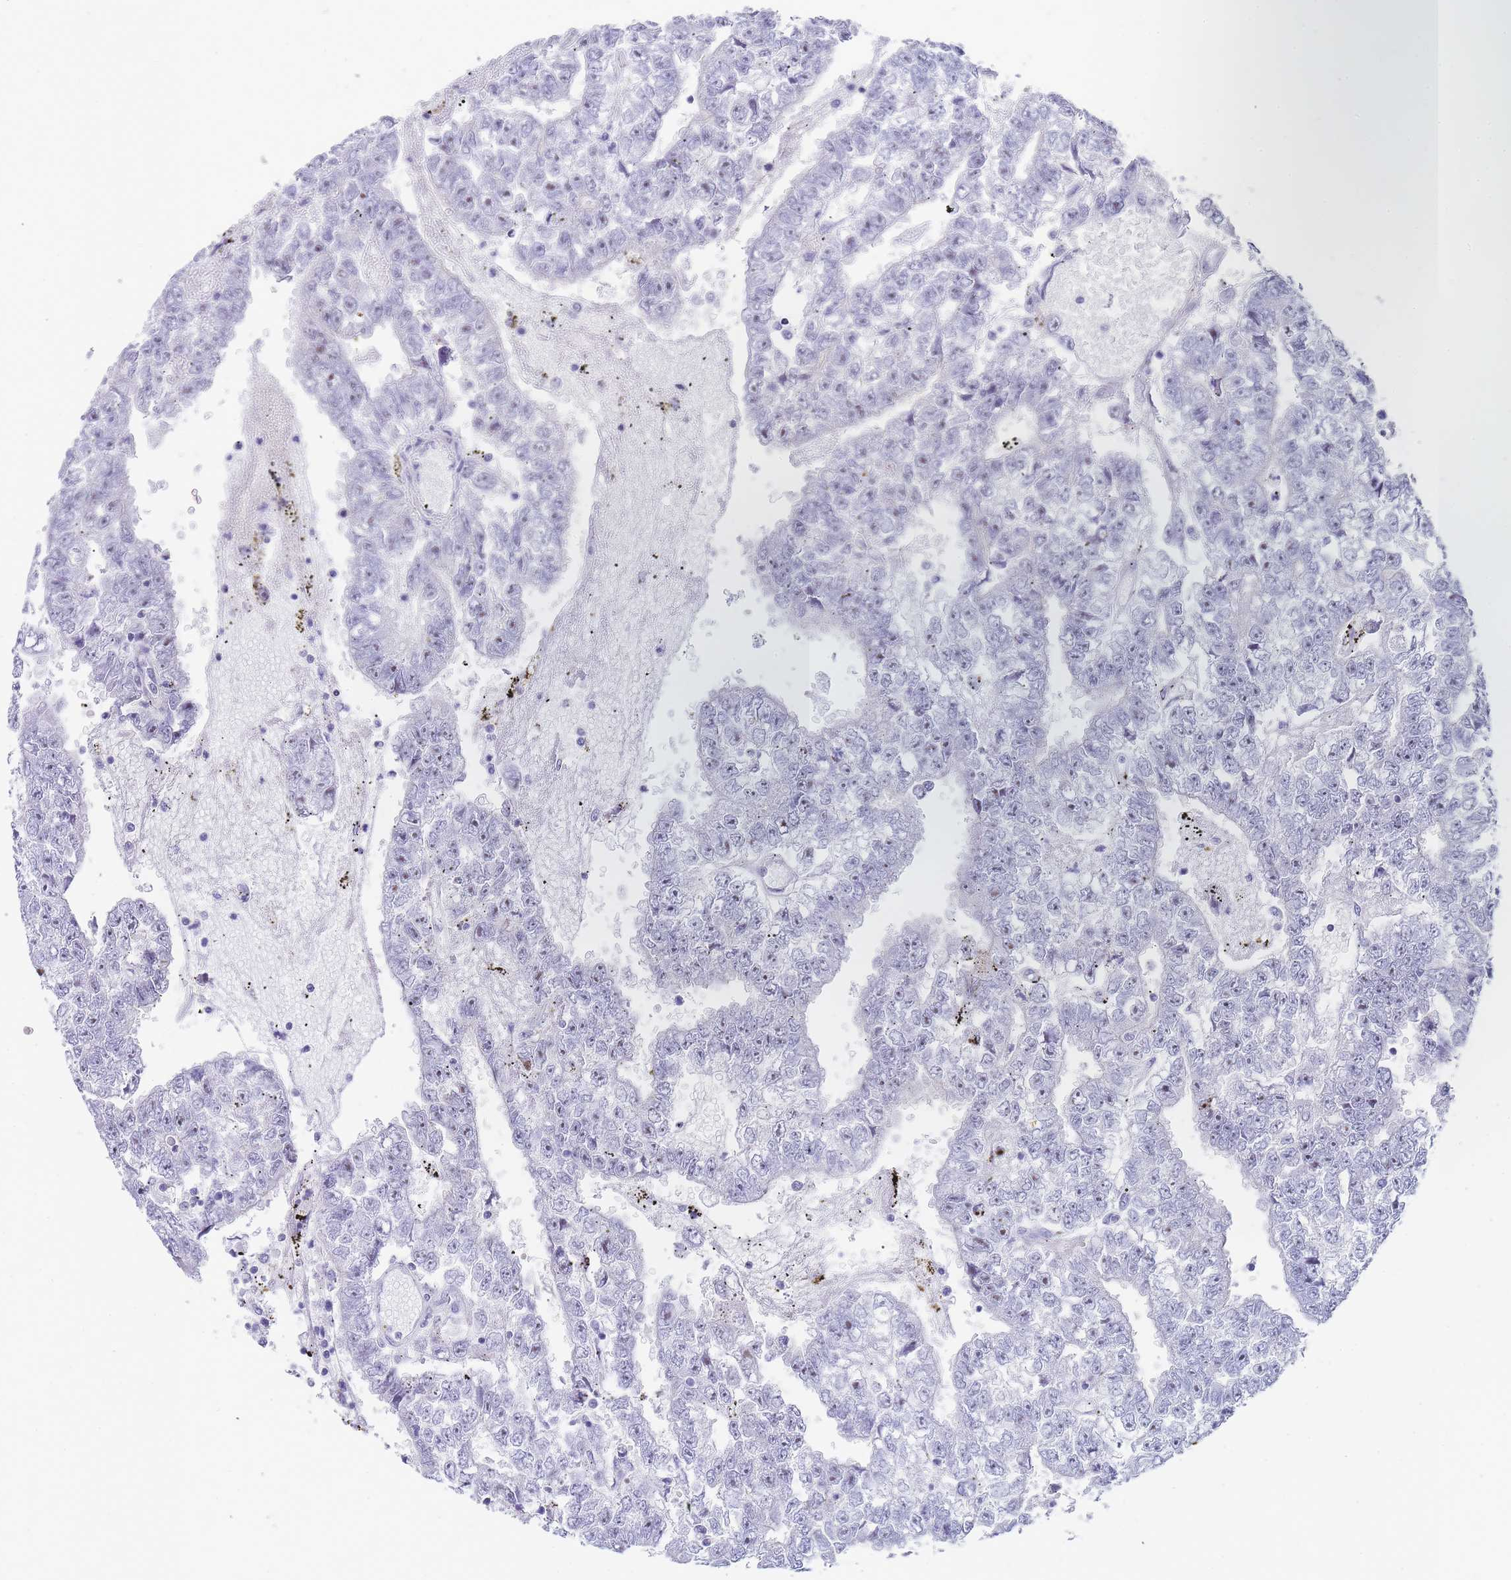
{"staining": {"intensity": "weak", "quantity": "<25%", "location": "nuclear"}, "tissue": "testis cancer", "cell_type": "Tumor cells", "image_type": "cancer", "snomed": [{"axis": "morphology", "description": "Carcinoma, Embryonal, NOS"}, {"axis": "topography", "description": "Testis"}], "caption": "IHC image of neoplastic tissue: human testis cancer (embryonal carcinoma) stained with DAB shows no significant protein positivity in tumor cells.", "gene": "NOP14", "patient": {"sex": "male", "age": 25}}